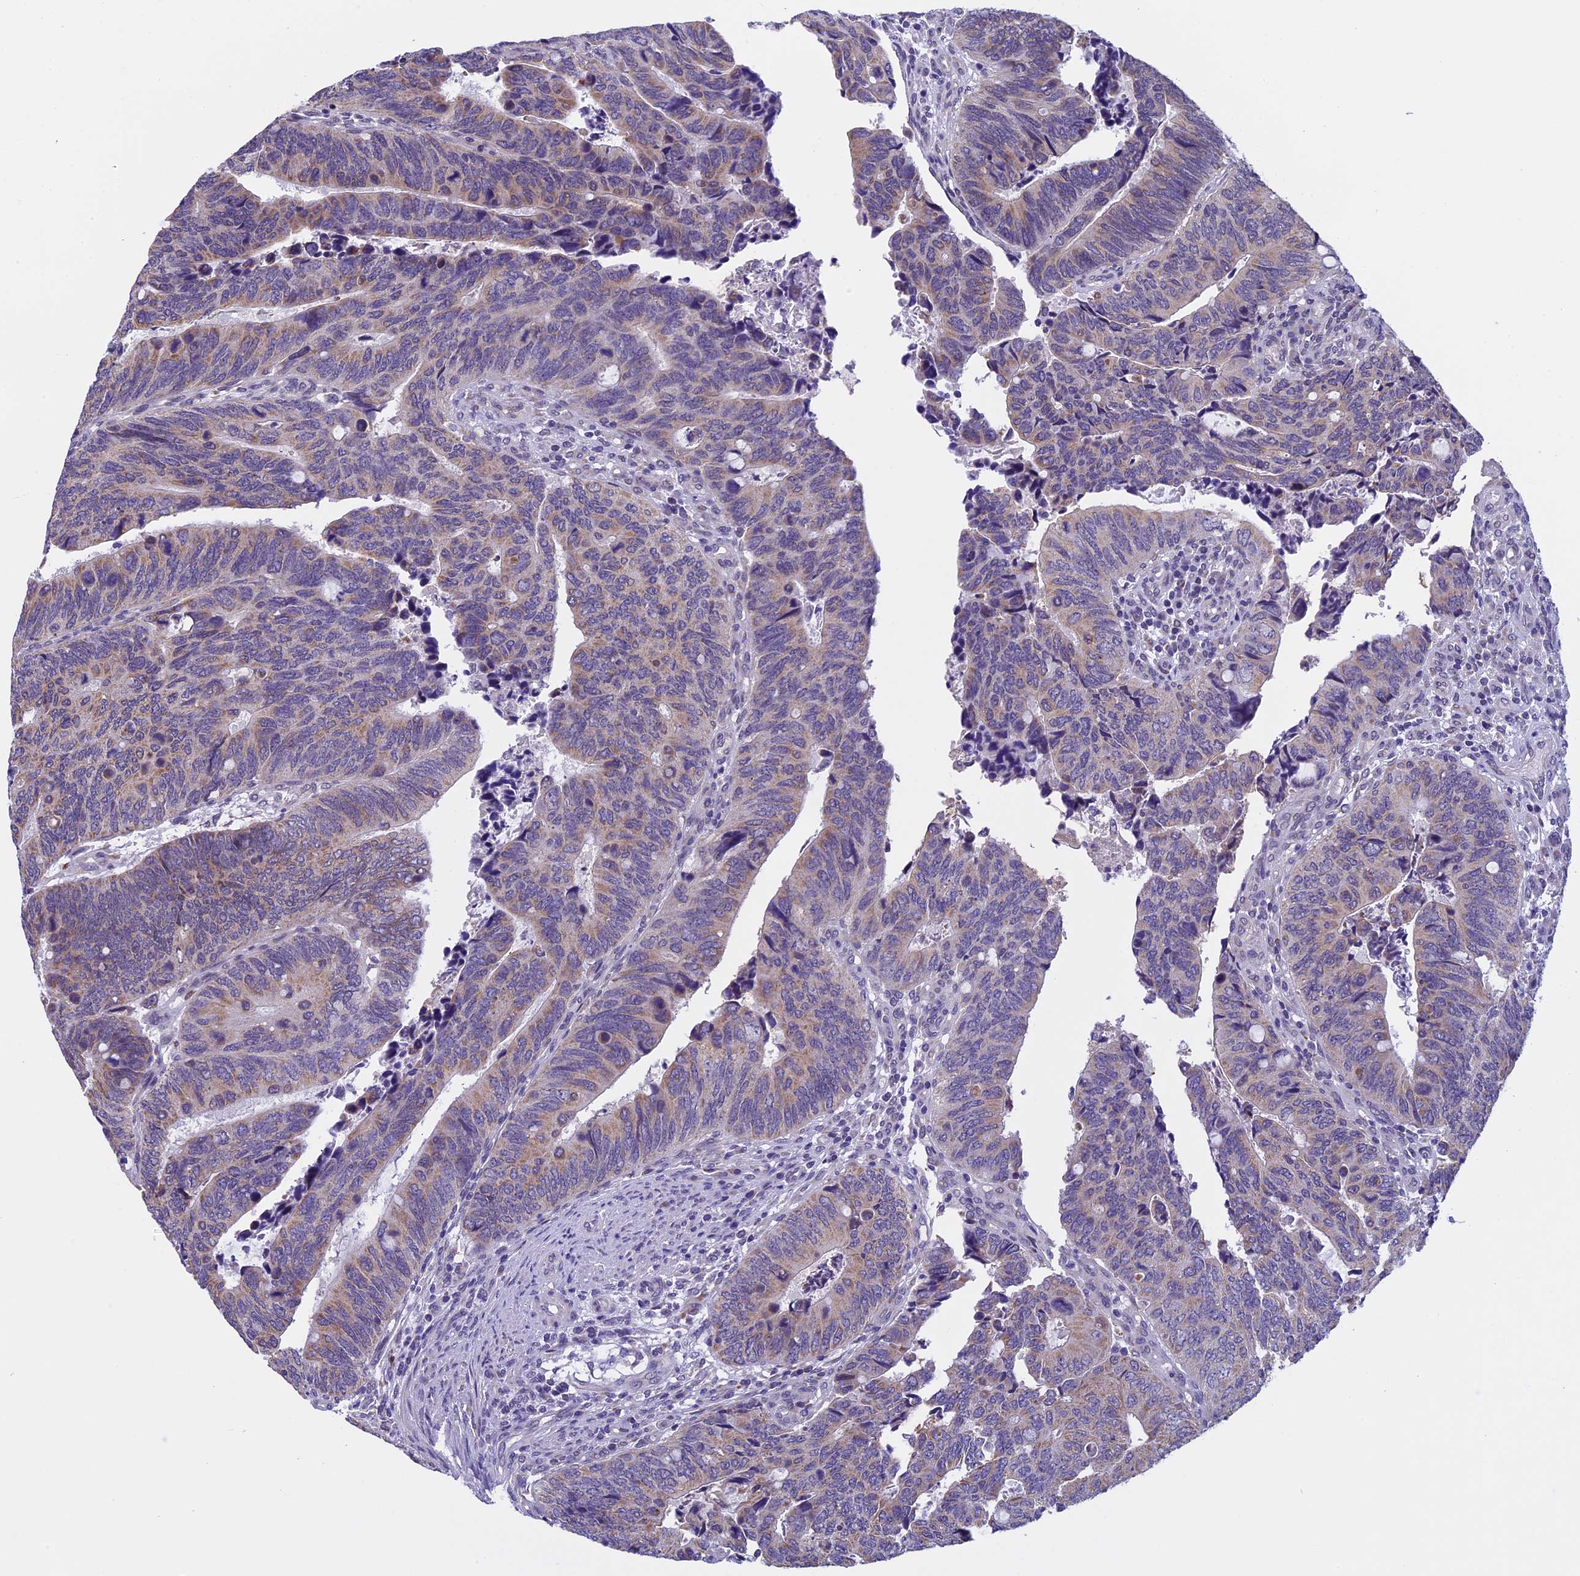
{"staining": {"intensity": "weak", "quantity": ">75%", "location": "cytoplasmic/membranous"}, "tissue": "colorectal cancer", "cell_type": "Tumor cells", "image_type": "cancer", "snomed": [{"axis": "morphology", "description": "Adenocarcinoma, NOS"}, {"axis": "topography", "description": "Colon"}], "caption": "A photomicrograph showing weak cytoplasmic/membranous positivity in about >75% of tumor cells in colorectal adenocarcinoma, as visualized by brown immunohistochemical staining.", "gene": "ZNF317", "patient": {"sex": "male", "age": 87}}